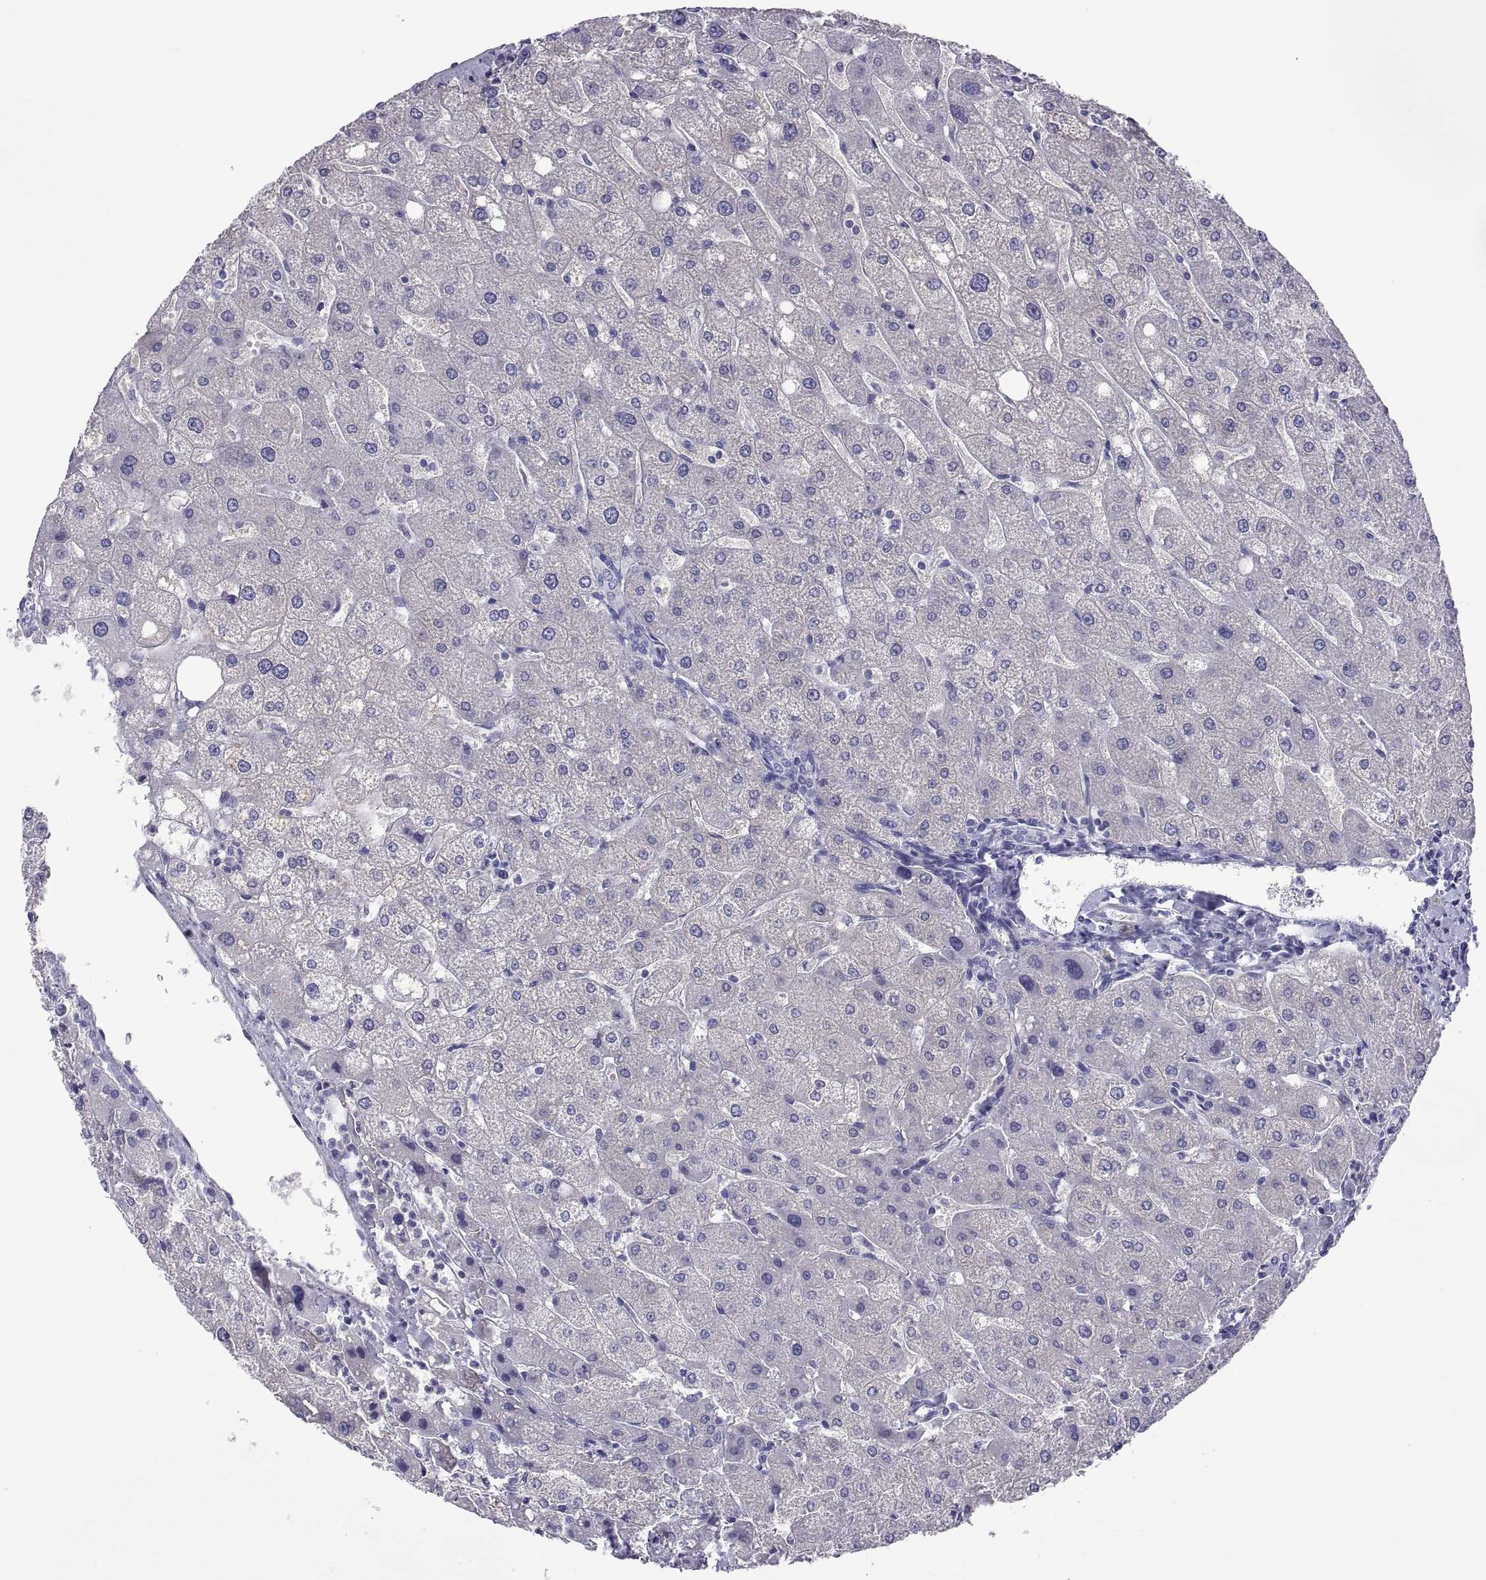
{"staining": {"intensity": "negative", "quantity": "none", "location": "none"}, "tissue": "liver", "cell_type": "Cholangiocytes", "image_type": "normal", "snomed": [{"axis": "morphology", "description": "Normal tissue, NOS"}, {"axis": "topography", "description": "Liver"}], "caption": "IHC histopathology image of unremarkable liver stained for a protein (brown), which exhibits no staining in cholangiocytes. (DAB (3,3'-diaminobenzidine) IHC visualized using brightfield microscopy, high magnification).", "gene": "BSPH1", "patient": {"sex": "male", "age": 67}}